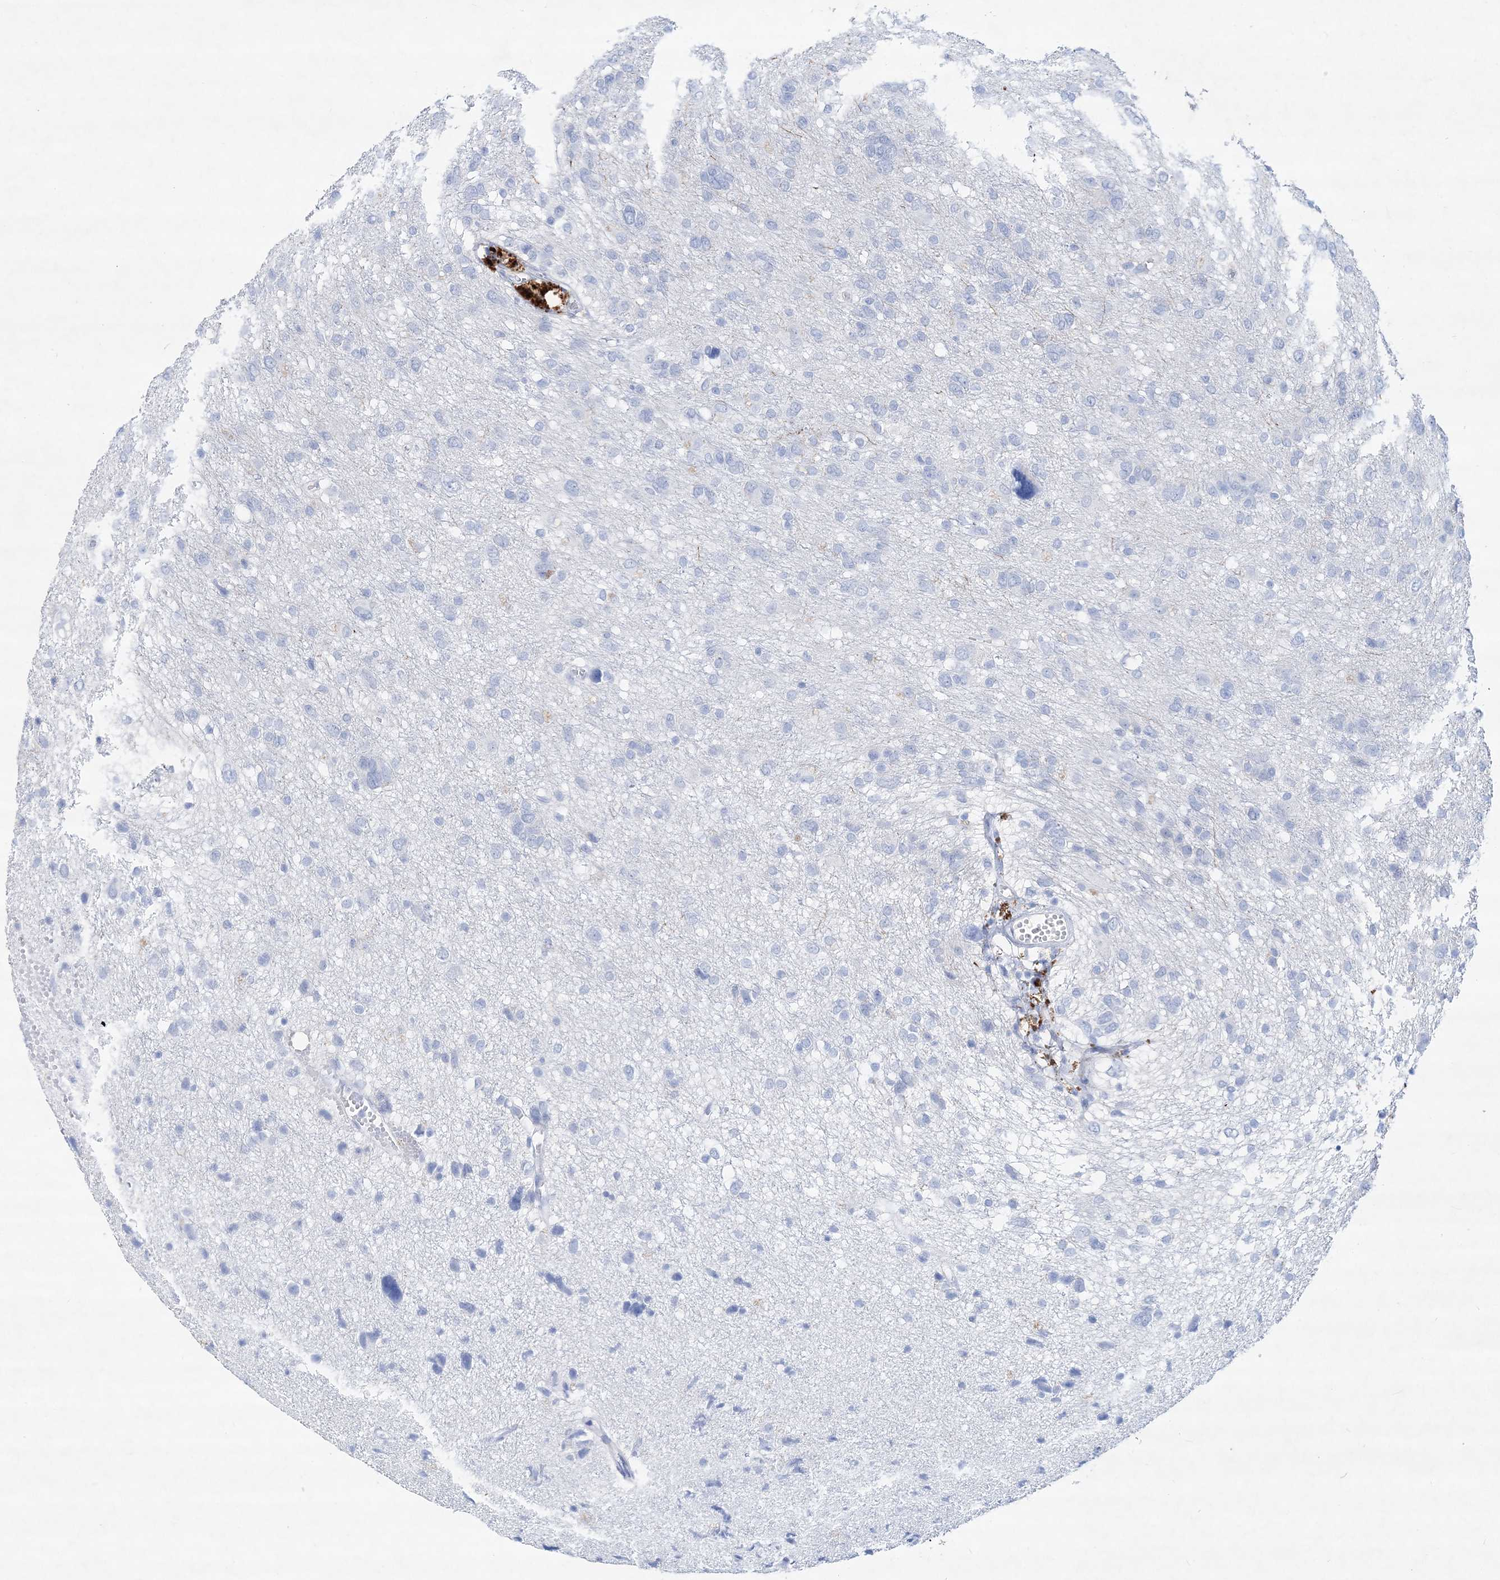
{"staining": {"intensity": "negative", "quantity": "none", "location": "none"}, "tissue": "glioma", "cell_type": "Tumor cells", "image_type": "cancer", "snomed": [{"axis": "morphology", "description": "Glioma, malignant, High grade"}, {"axis": "topography", "description": "Brain"}], "caption": "Tumor cells are negative for protein expression in human glioma.", "gene": "SPINK7", "patient": {"sex": "female", "age": 59}}